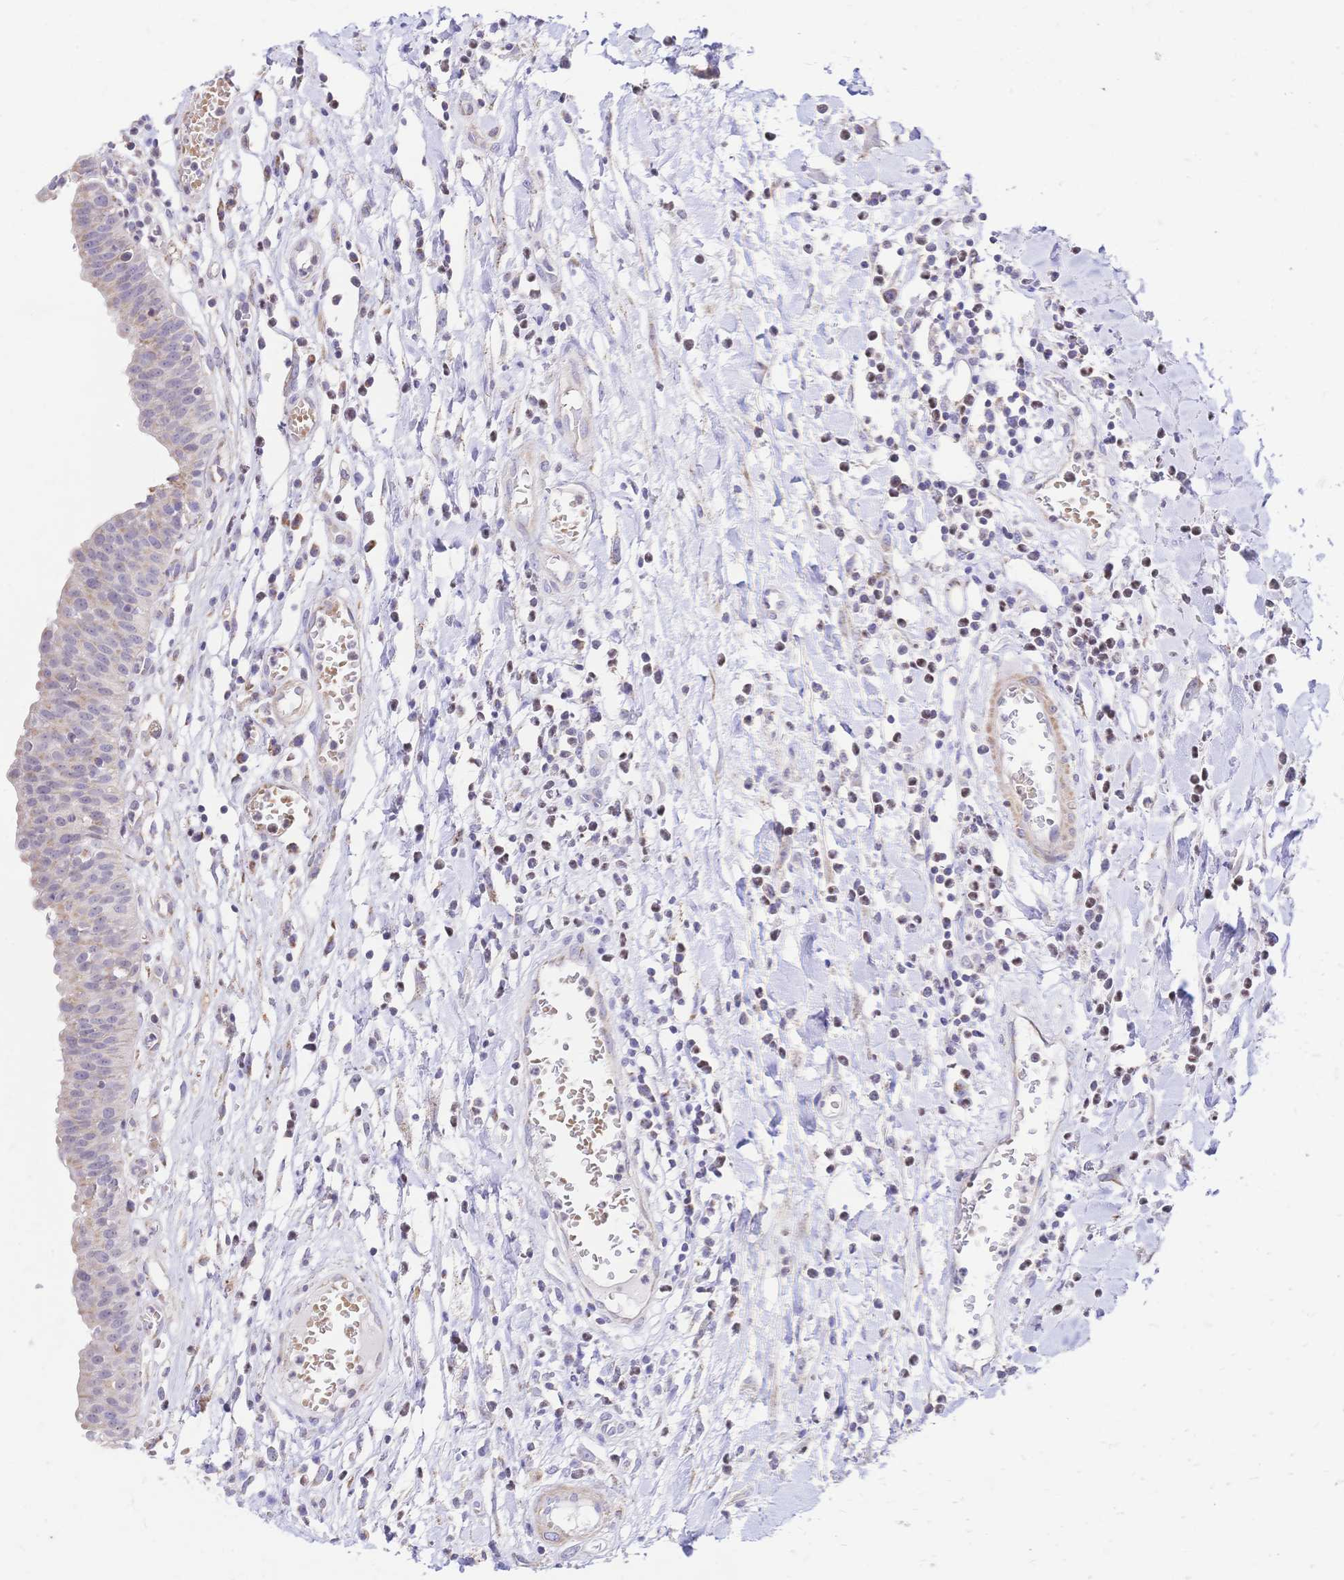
{"staining": {"intensity": "weak", "quantity": "25%-75%", "location": "cytoplasmic/membranous"}, "tissue": "urinary bladder", "cell_type": "Urothelial cells", "image_type": "normal", "snomed": [{"axis": "morphology", "description": "Normal tissue, NOS"}, {"axis": "topography", "description": "Urinary bladder"}], "caption": "Urinary bladder stained with a brown dye displays weak cytoplasmic/membranous positive positivity in about 25%-75% of urothelial cells.", "gene": "CLEC18A", "patient": {"sex": "male", "age": 64}}